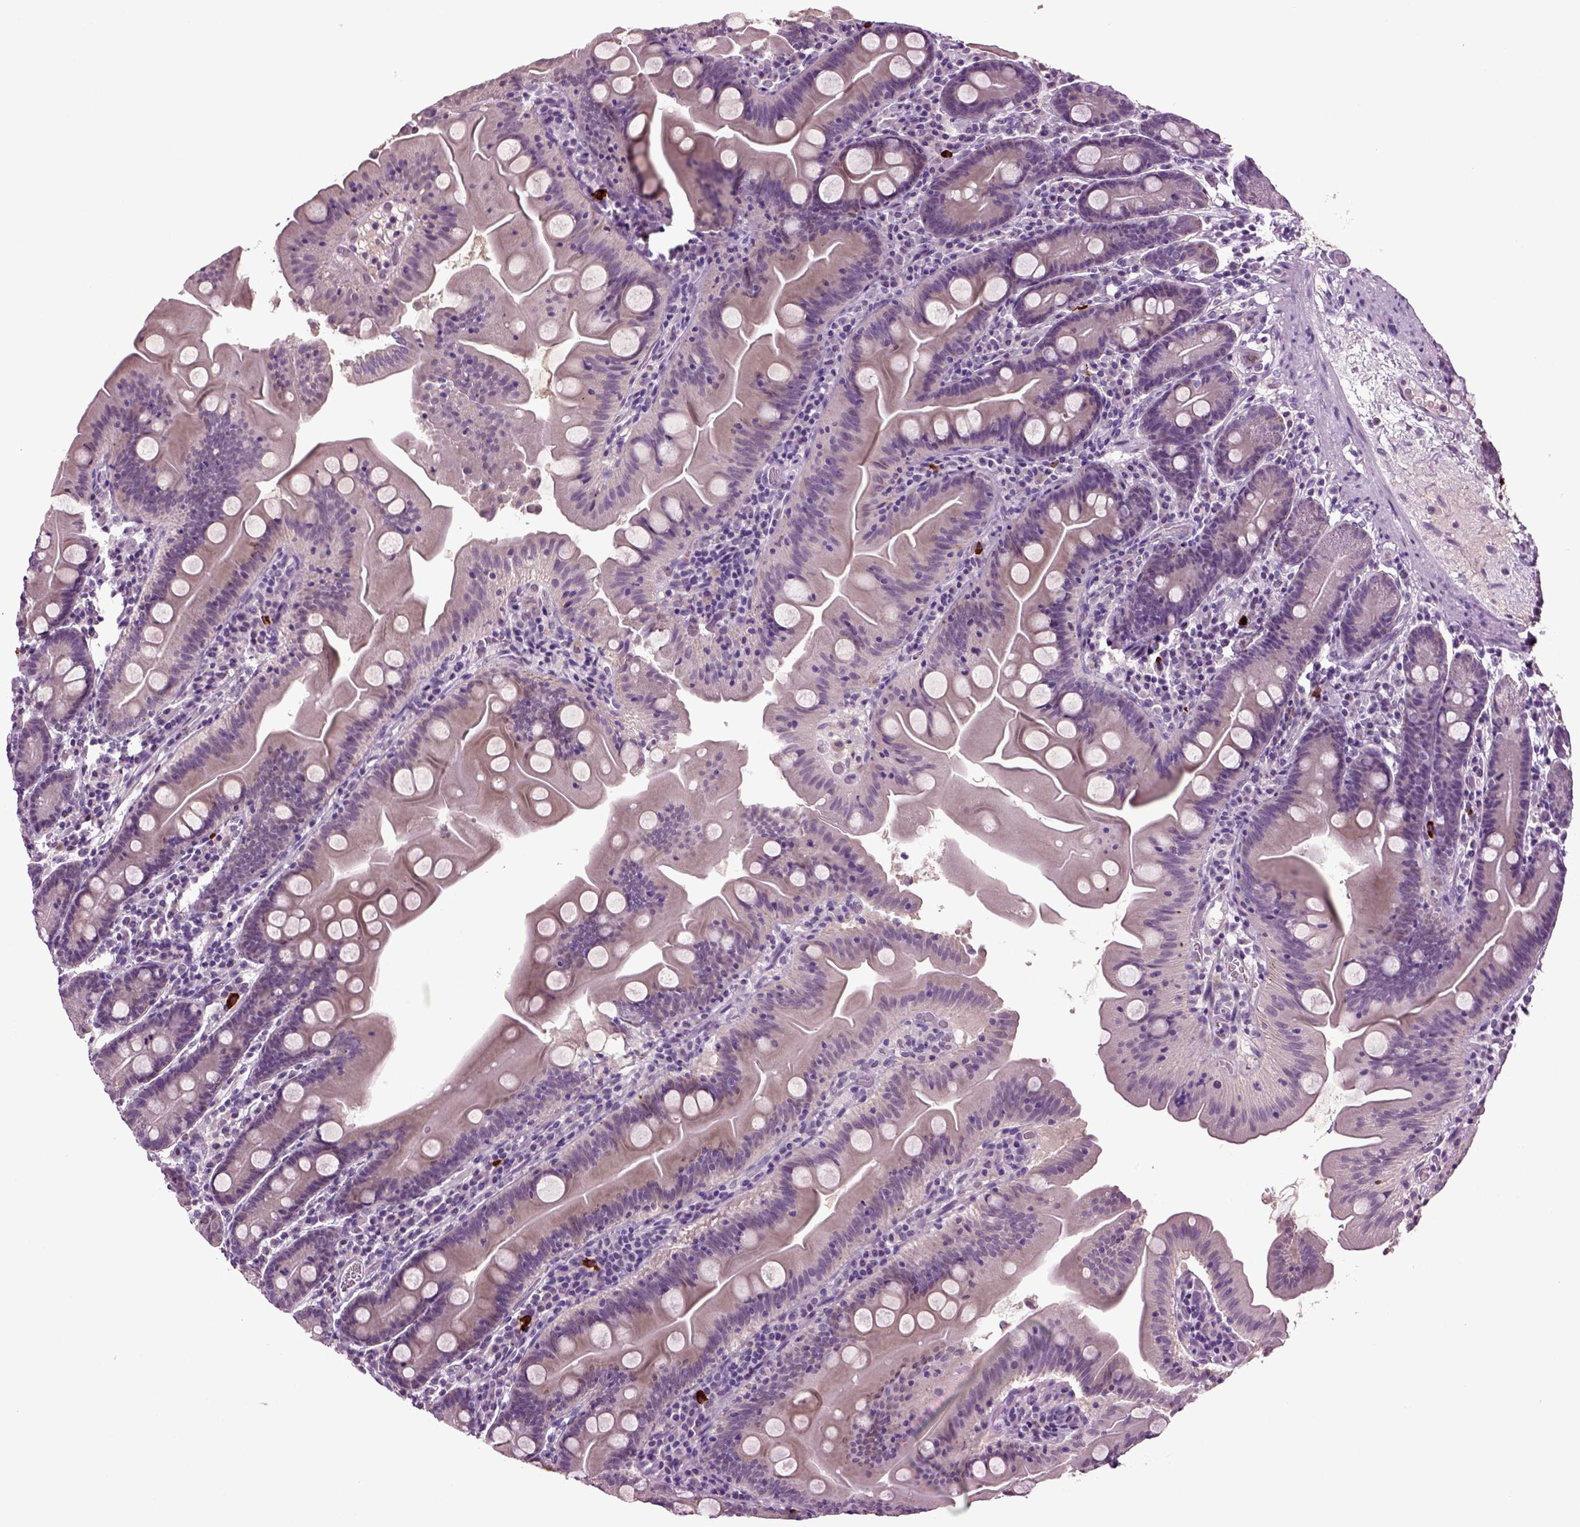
{"staining": {"intensity": "negative", "quantity": "none", "location": "none"}, "tissue": "small intestine", "cell_type": "Glandular cells", "image_type": "normal", "snomed": [{"axis": "morphology", "description": "Normal tissue, NOS"}, {"axis": "topography", "description": "Small intestine"}], "caption": "A photomicrograph of small intestine stained for a protein displays no brown staining in glandular cells.", "gene": "FGF11", "patient": {"sex": "male", "age": 37}}